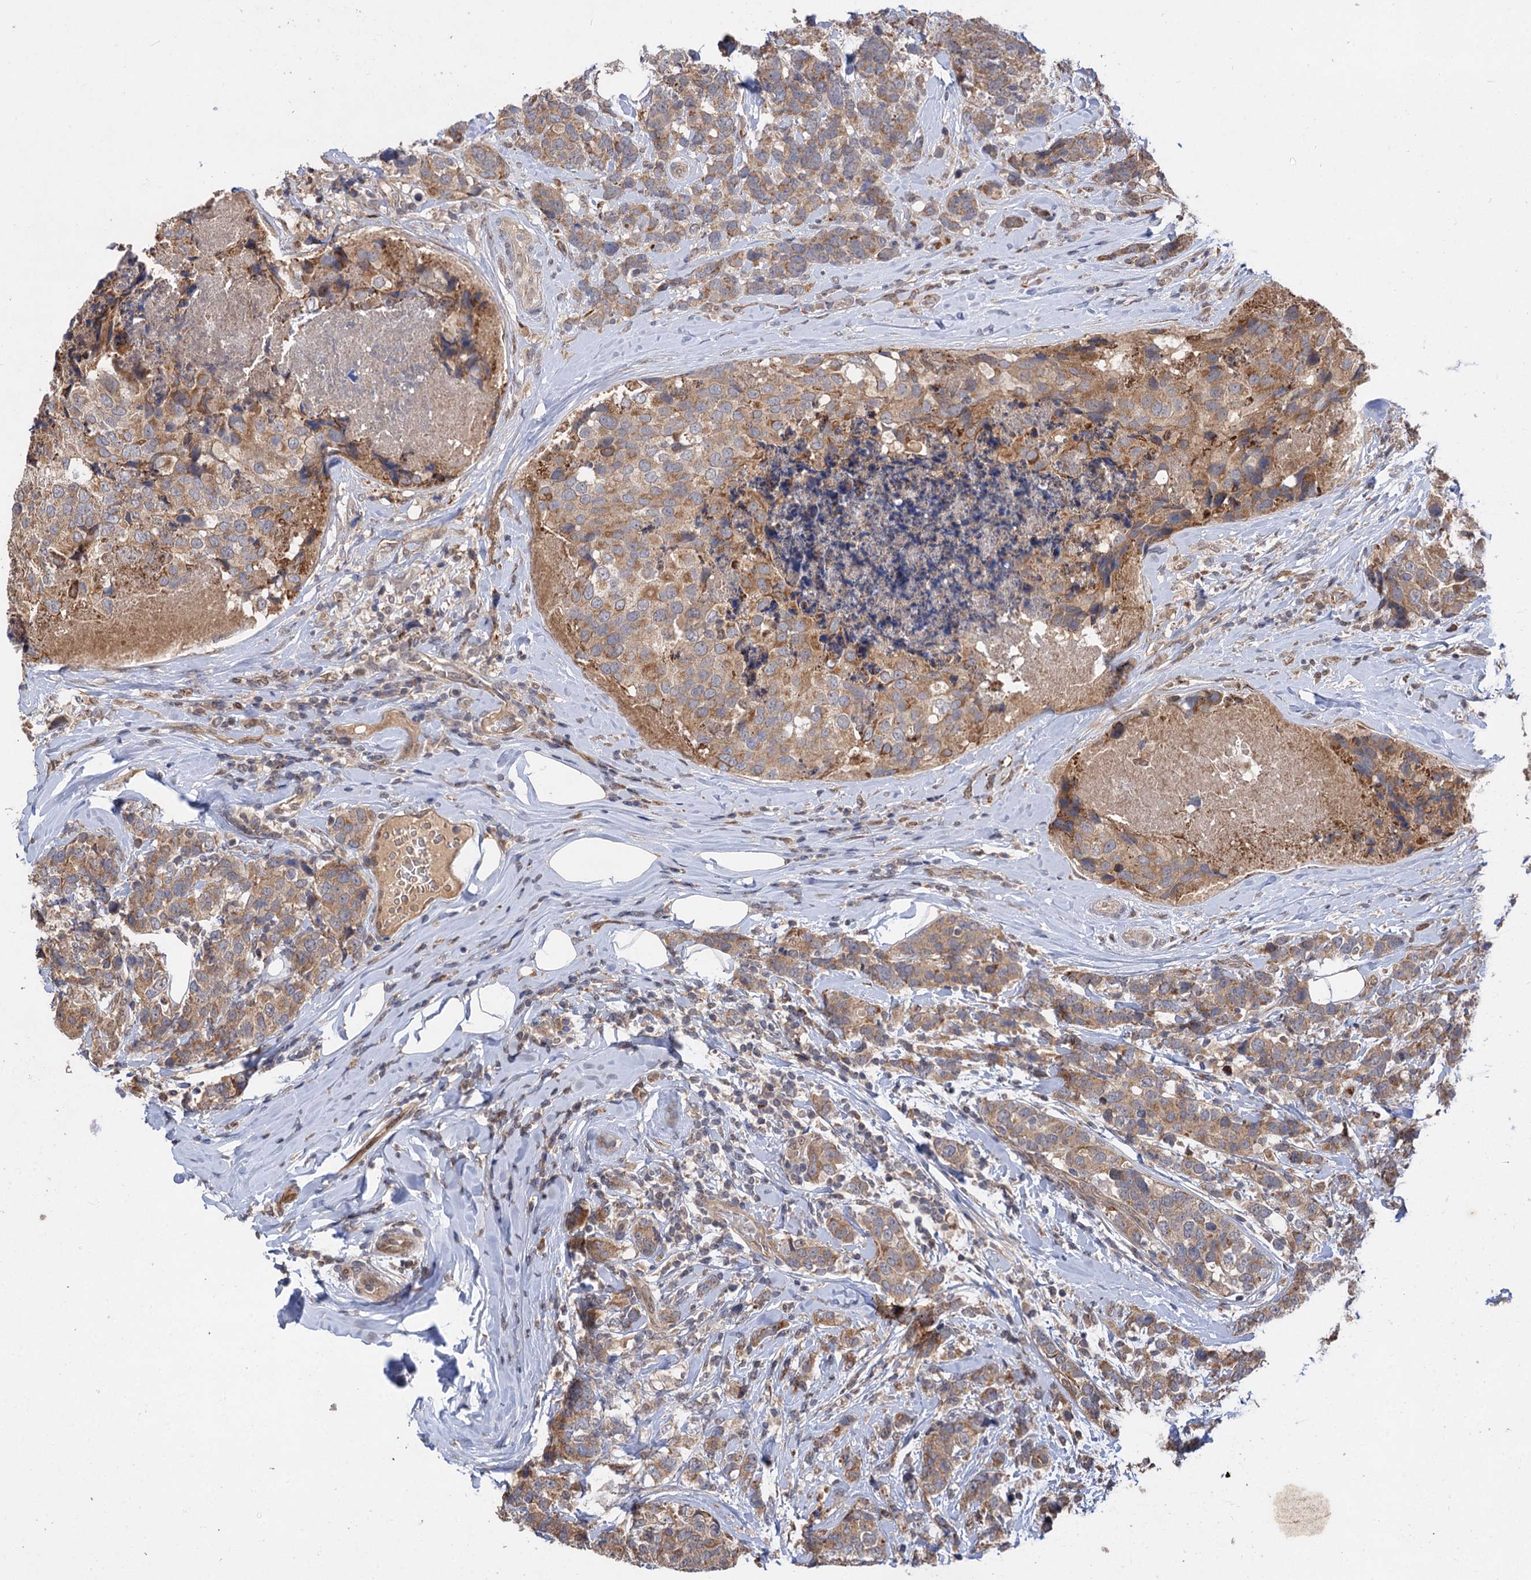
{"staining": {"intensity": "moderate", "quantity": "25%-75%", "location": "cytoplasmic/membranous"}, "tissue": "breast cancer", "cell_type": "Tumor cells", "image_type": "cancer", "snomed": [{"axis": "morphology", "description": "Lobular carcinoma"}, {"axis": "topography", "description": "Breast"}], "caption": "Tumor cells demonstrate medium levels of moderate cytoplasmic/membranous staining in approximately 25%-75% of cells in breast cancer (lobular carcinoma).", "gene": "FBXW8", "patient": {"sex": "female", "age": 59}}